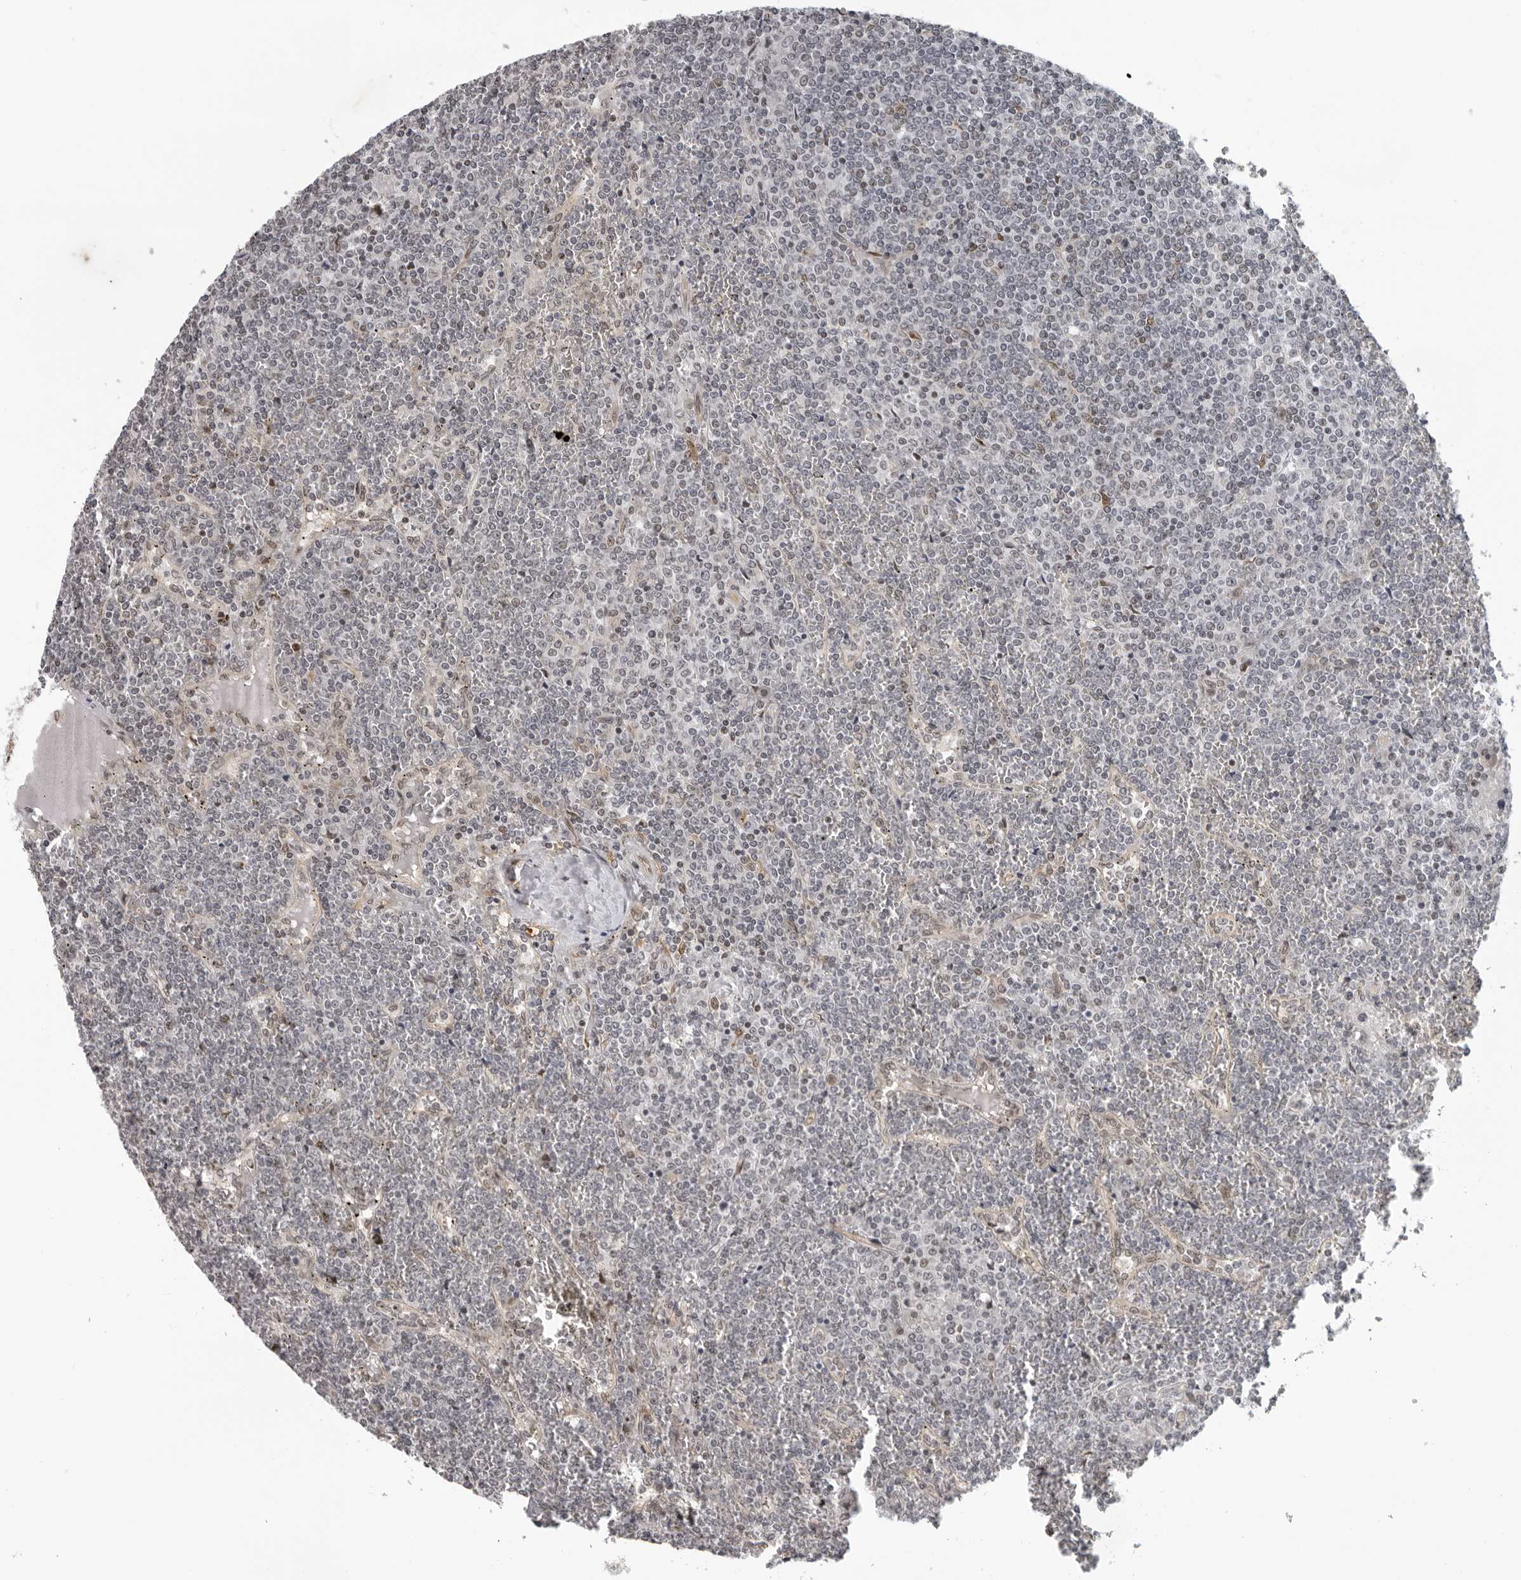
{"staining": {"intensity": "weak", "quantity": "<25%", "location": "nuclear"}, "tissue": "lymphoma", "cell_type": "Tumor cells", "image_type": "cancer", "snomed": [{"axis": "morphology", "description": "Malignant lymphoma, non-Hodgkin's type, Low grade"}, {"axis": "topography", "description": "Spleen"}], "caption": "Tumor cells show no significant protein expression in lymphoma.", "gene": "MAF", "patient": {"sex": "female", "age": 19}}